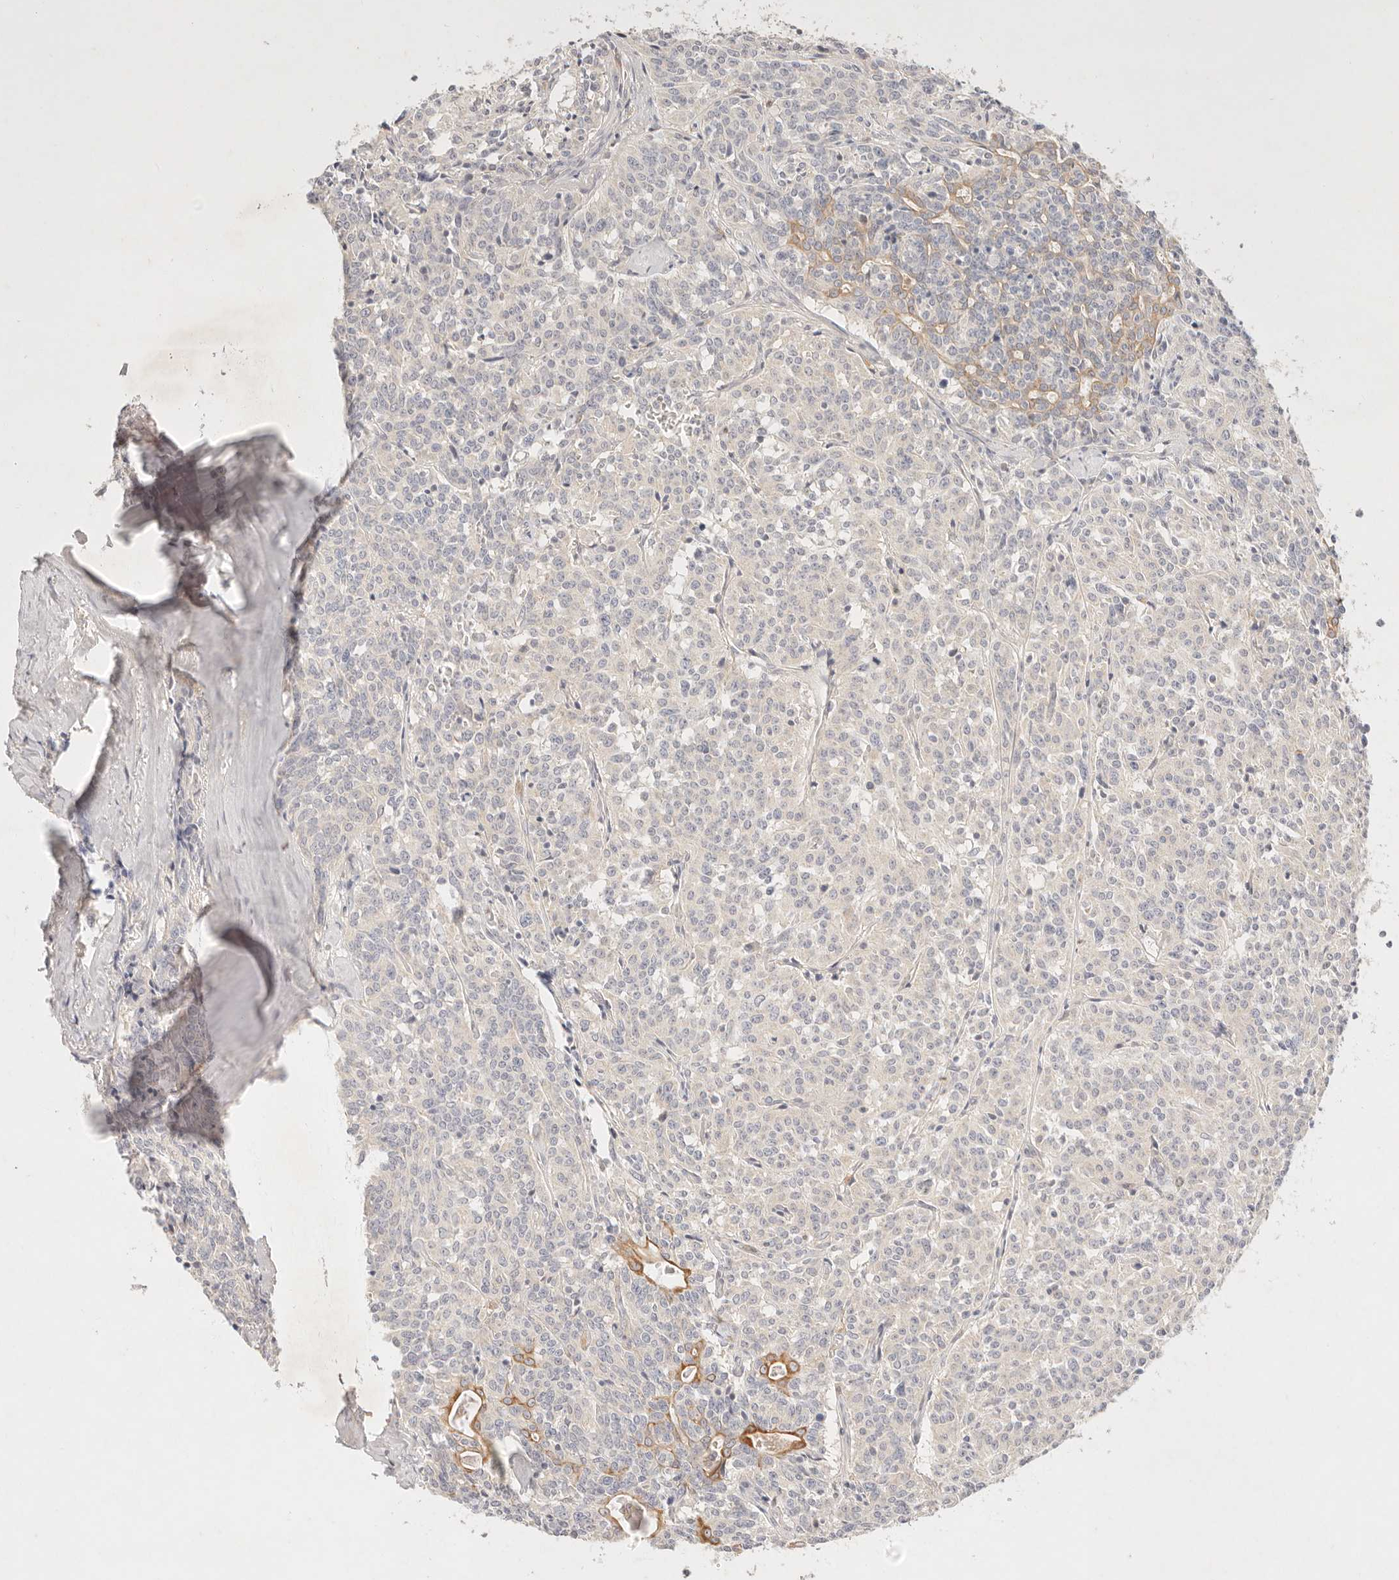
{"staining": {"intensity": "negative", "quantity": "none", "location": "none"}, "tissue": "carcinoid", "cell_type": "Tumor cells", "image_type": "cancer", "snomed": [{"axis": "morphology", "description": "Carcinoid, malignant, NOS"}, {"axis": "topography", "description": "Lung"}], "caption": "This is an IHC image of carcinoid. There is no expression in tumor cells.", "gene": "GPR84", "patient": {"sex": "female", "age": 46}}